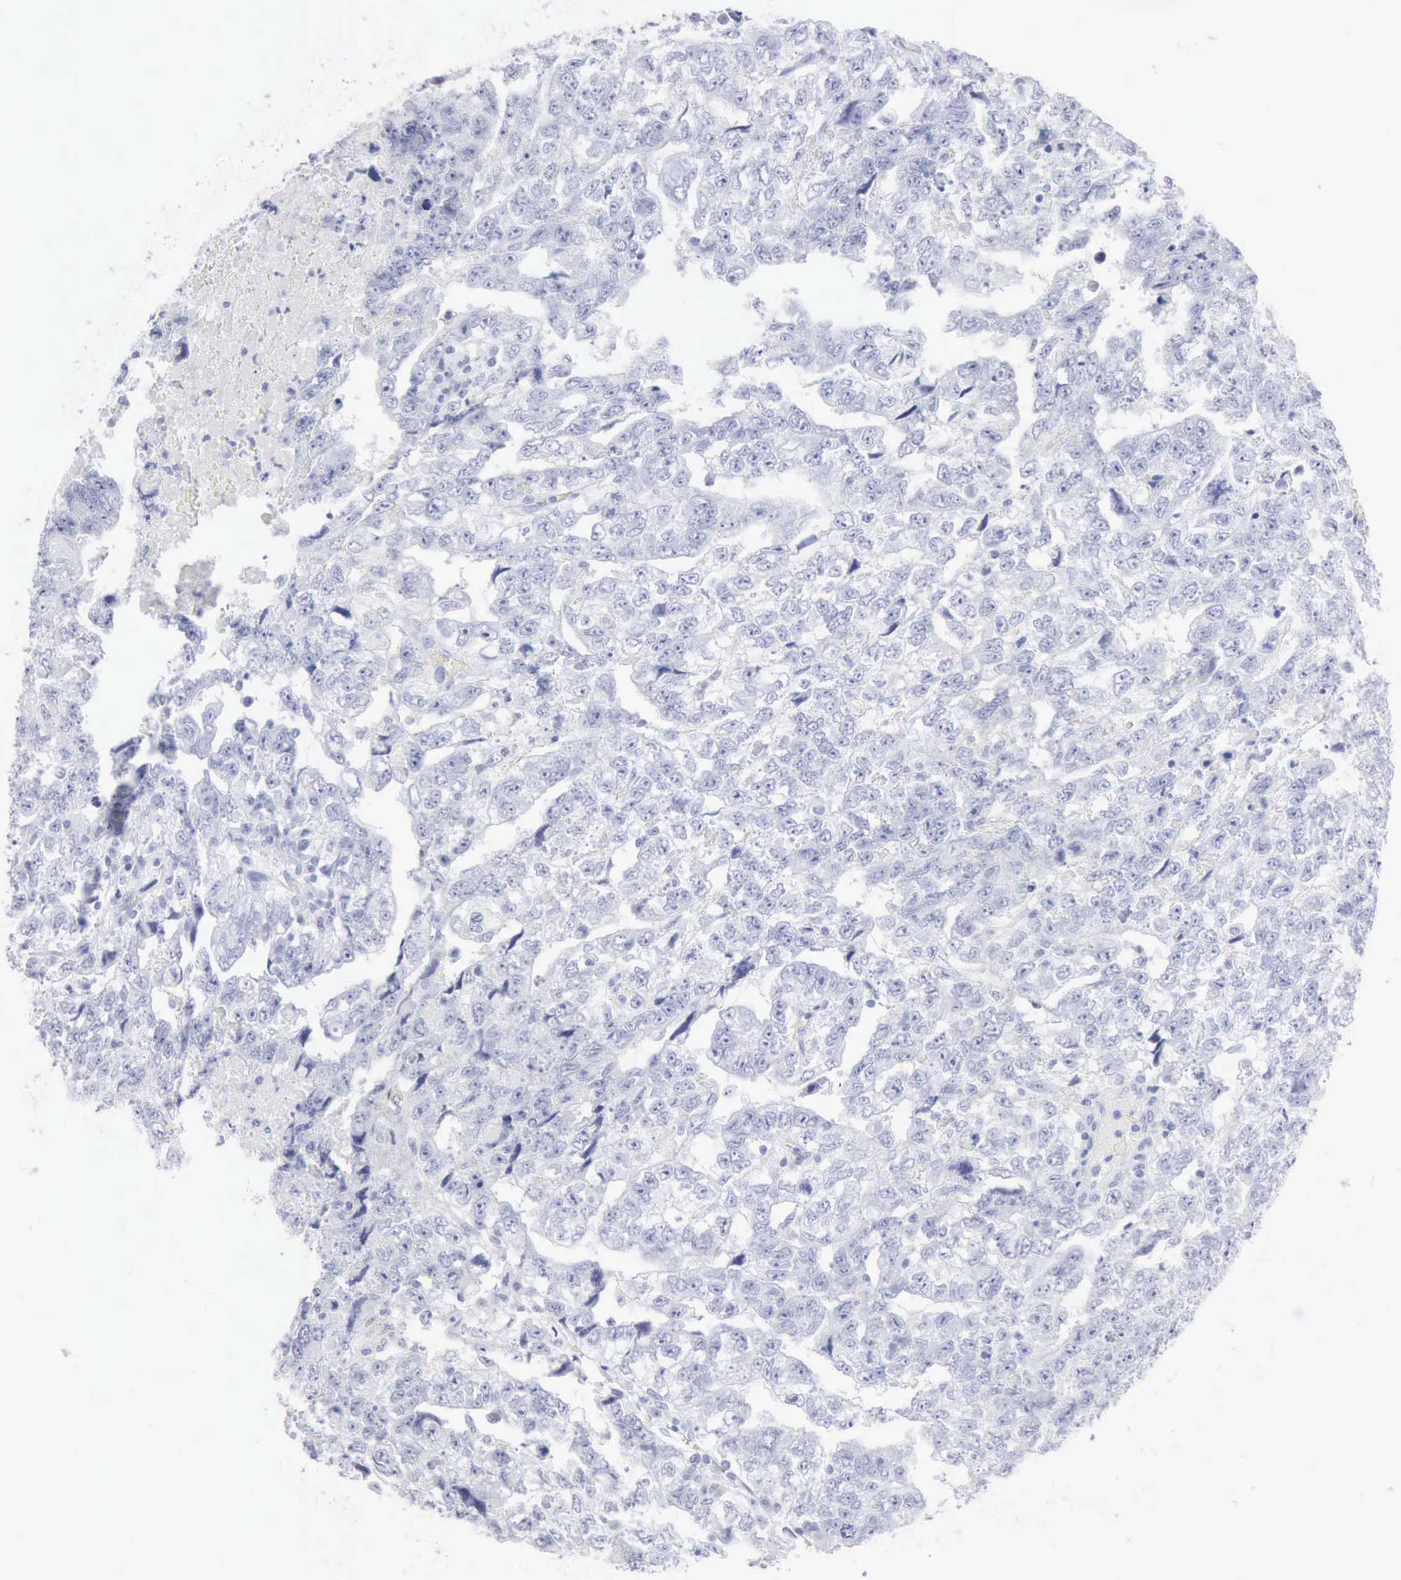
{"staining": {"intensity": "negative", "quantity": "none", "location": "none"}, "tissue": "testis cancer", "cell_type": "Tumor cells", "image_type": "cancer", "snomed": [{"axis": "morphology", "description": "Carcinoma, Embryonal, NOS"}, {"axis": "topography", "description": "Testis"}], "caption": "Tumor cells are negative for brown protein staining in testis embryonal carcinoma.", "gene": "CMA1", "patient": {"sex": "male", "age": 36}}